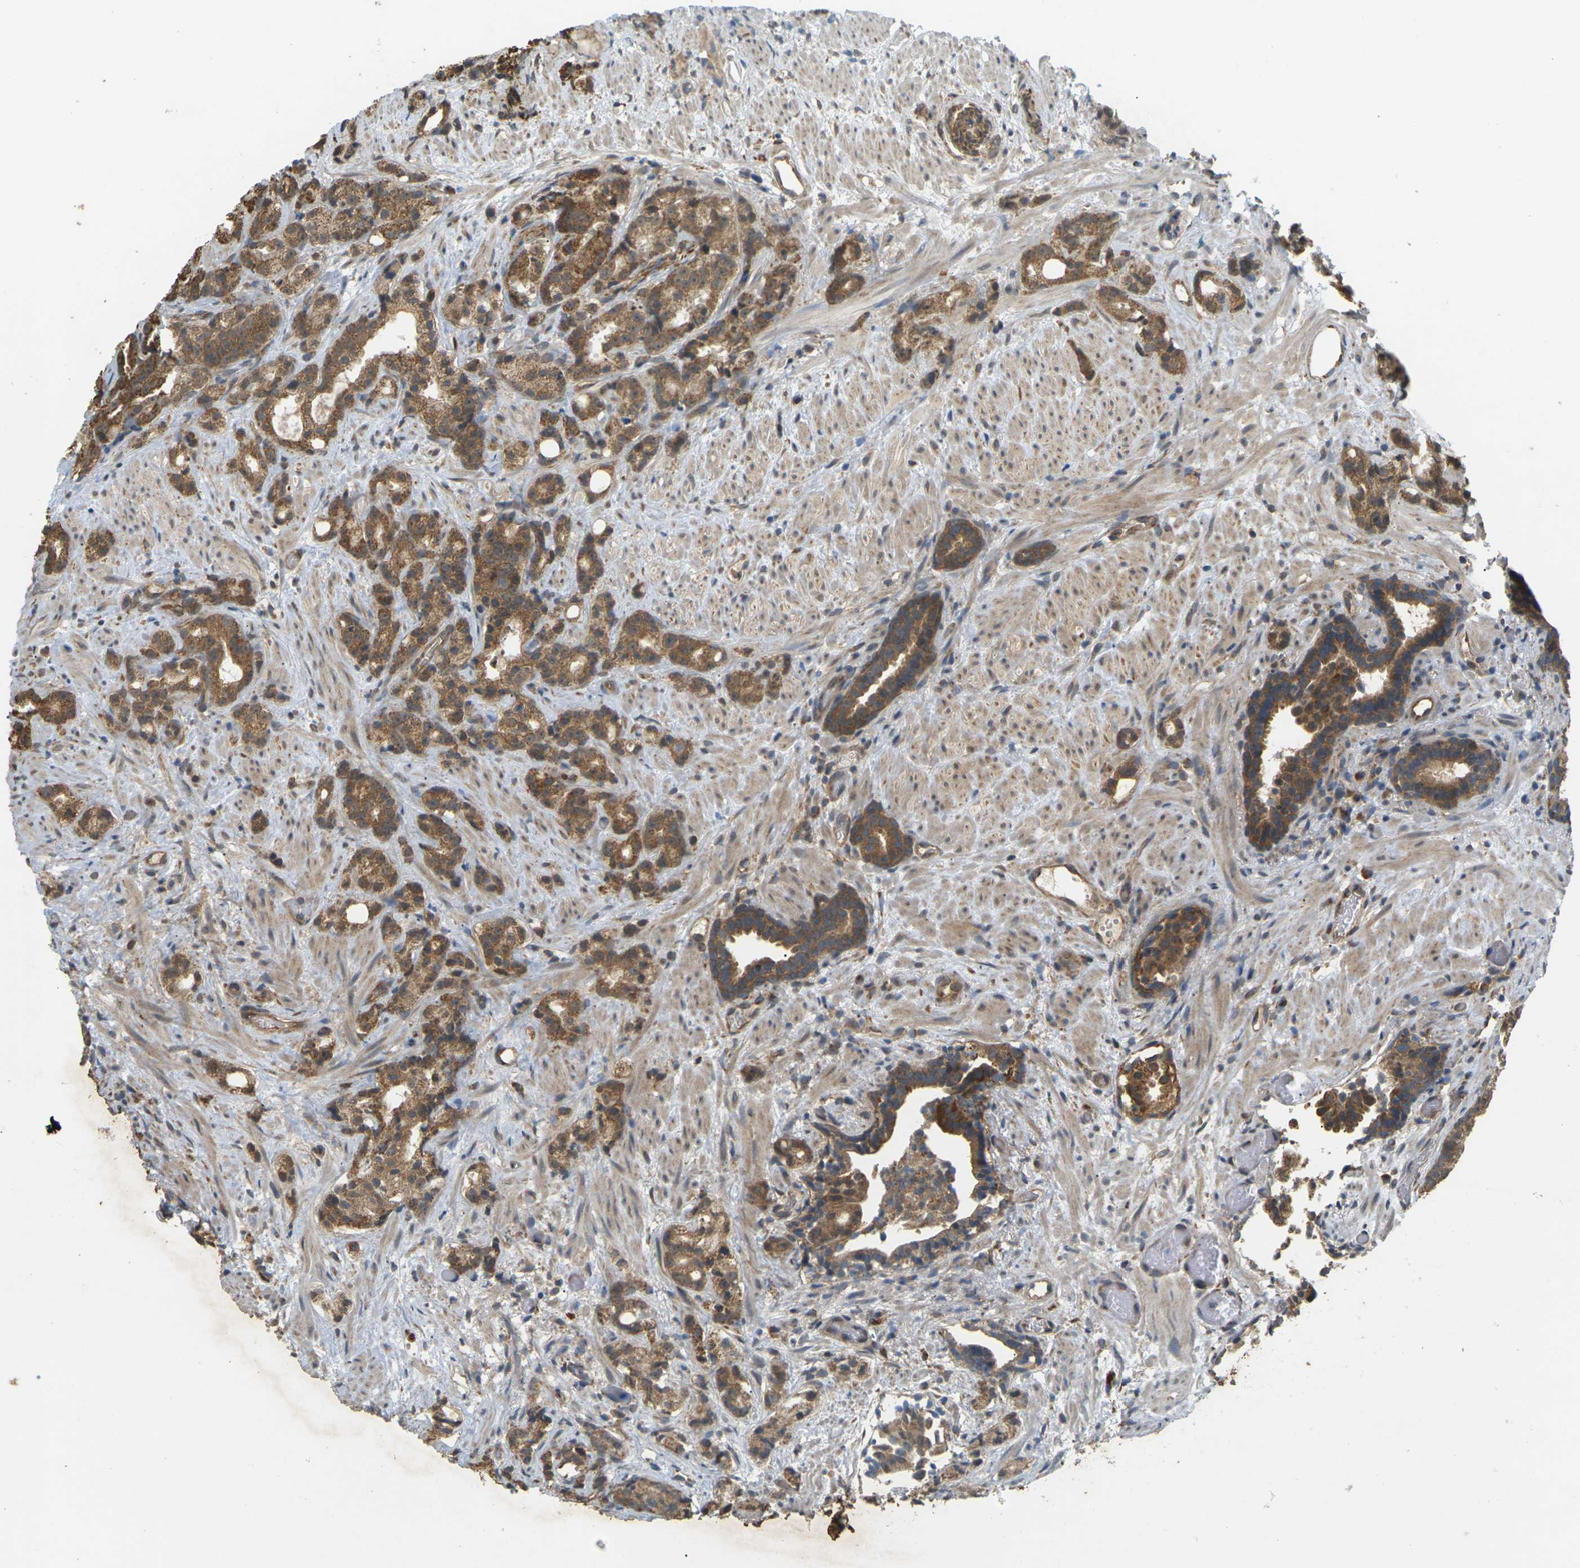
{"staining": {"intensity": "moderate", "quantity": ">75%", "location": "cytoplasmic/membranous"}, "tissue": "prostate cancer", "cell_type": "Tumor cells", "image_type": "cancer", "snomed": [{"axis": "morphology", "description": "Adenocarcinoma, Low grade"}, {"axis": "topography", "description": "Prostate"}], "caption": "Immunohistochemical staining of prostate cancer (adenocarcinoma (low-grade)) shows moderate cytoplasmic/membranous protein positivity in approximately >75% of tumor cells. (DAB (3,3'-diaminobenzidine) IHC, brown staining for protein, blue staining for nuclei).", "gene": "KSR1", "patient": {"sex": "male", "age": 89}}